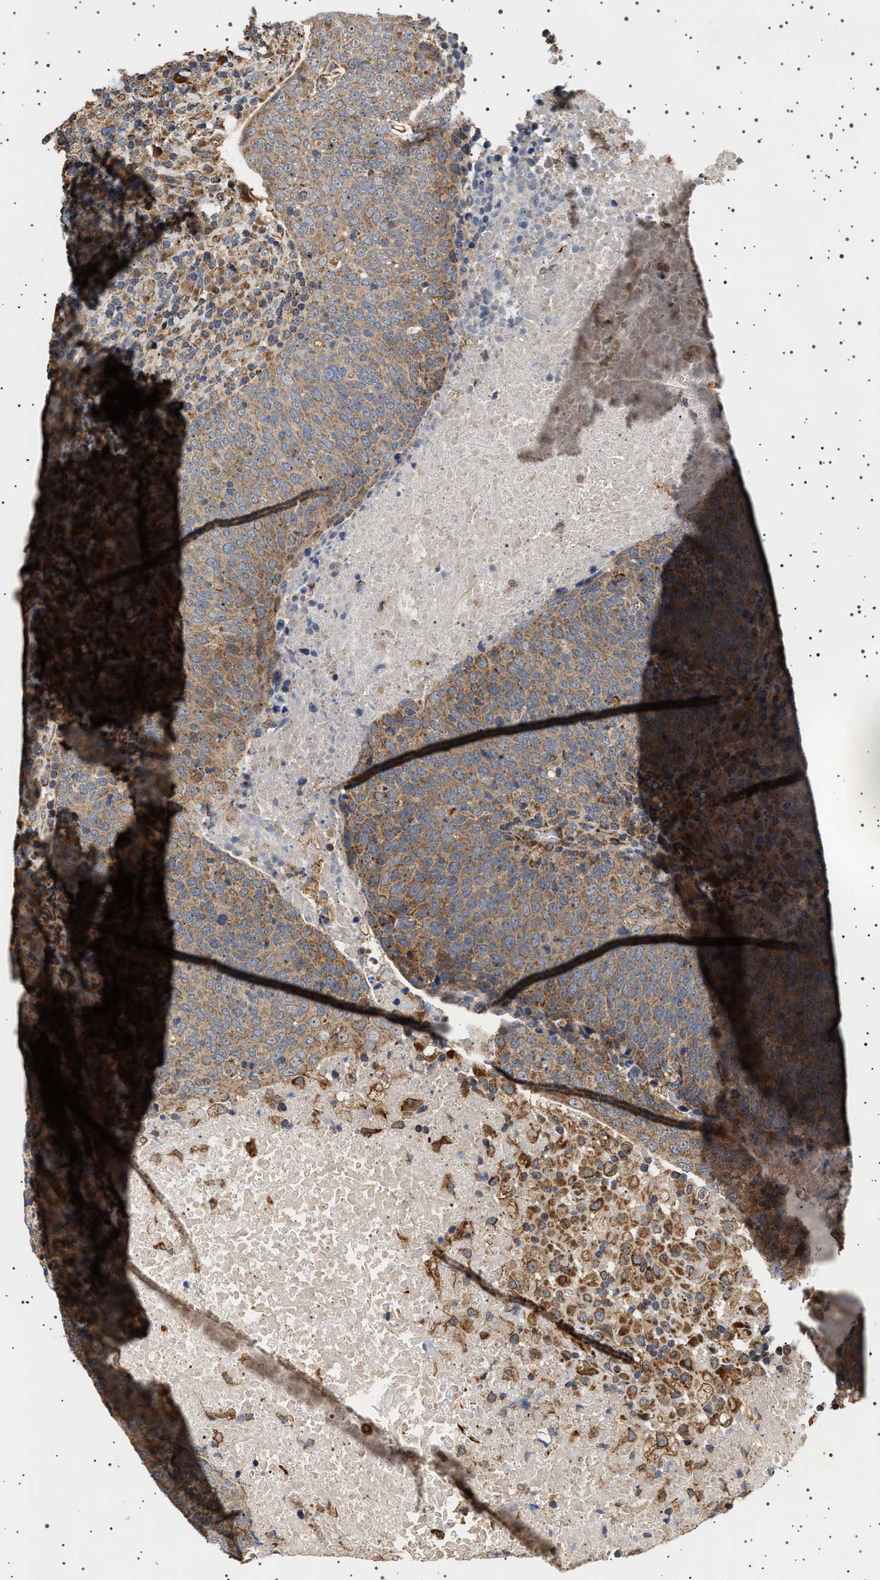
{"staining": {"intensity": "weak", "quantity": ">75%", "location": "cytoplasmic/membranous"}, "tissue": "head and neck cancer", "cell_type": "Tumor cells", "image_type": "cancer", "snomed": [{"axis": "morphology", "description": "Squamous cell carcinoma, NOS"}, {"axis": "morphology", "description": "Squamous cell carcinoma, metastatic, NOS"}, {"axis": "topography", "description": "Lymph node"}, {"axis": "topography", "description": "Head-Neck"}], "caption": "Protein analysis of head and neck cancer tissue exhibits weak cytoplasmic/membranous positivity in approximately >75% of tumor cells. The staining was performed using DAB (3,3'-diaminobenzidine), with brown indicating positive protein expression. Nuclei are stained blue with hematoxylin.", "gene": "TRUB2", "patient": {"sex": "male", "age": 62}}